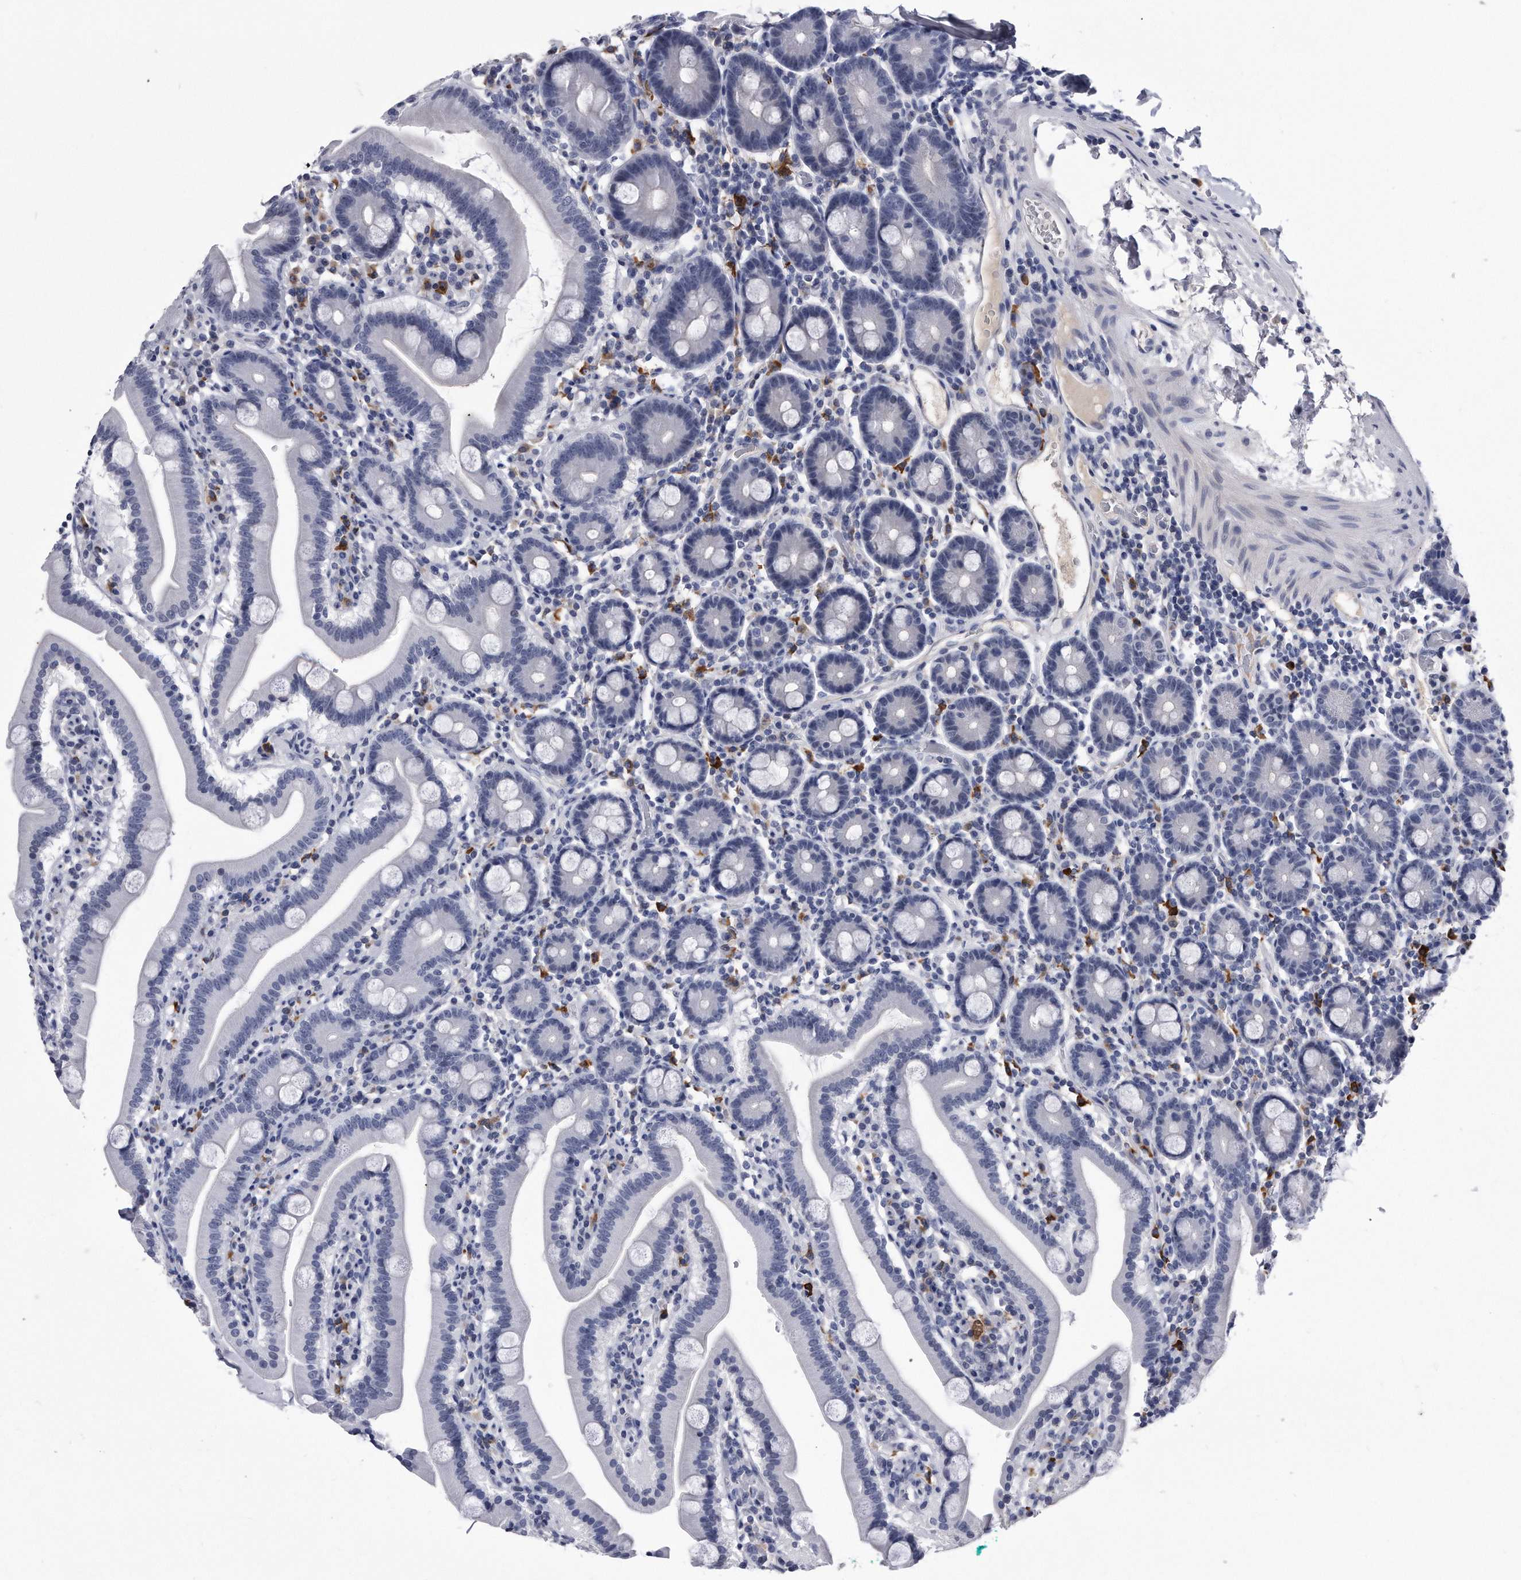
{"staining": {"intensity": "negative", "quantity": "none", "location": "none"}, "tissue": "duodenum", "cell_type": "Glandular cells", "image_type": "normal", "snomed": [{"axis": "morphology", "description": "Normal tissue, NOS"}, {"axis": "topography", "description": "Duodenum"}], "caption": "High magnification brightfield microscopy of unremarkable duodenum stained with DAB (3,3'-diaminobenzidine) (brown) and counterstained with hematoxylin (blue): glandular cells show no significant expression. (DAB (3,3'-diaminobenzidine) immunohistochemistry (IHC), high magnification).", "gene": "KCTD8", "patient": {"sex": "male", "age": 55}}